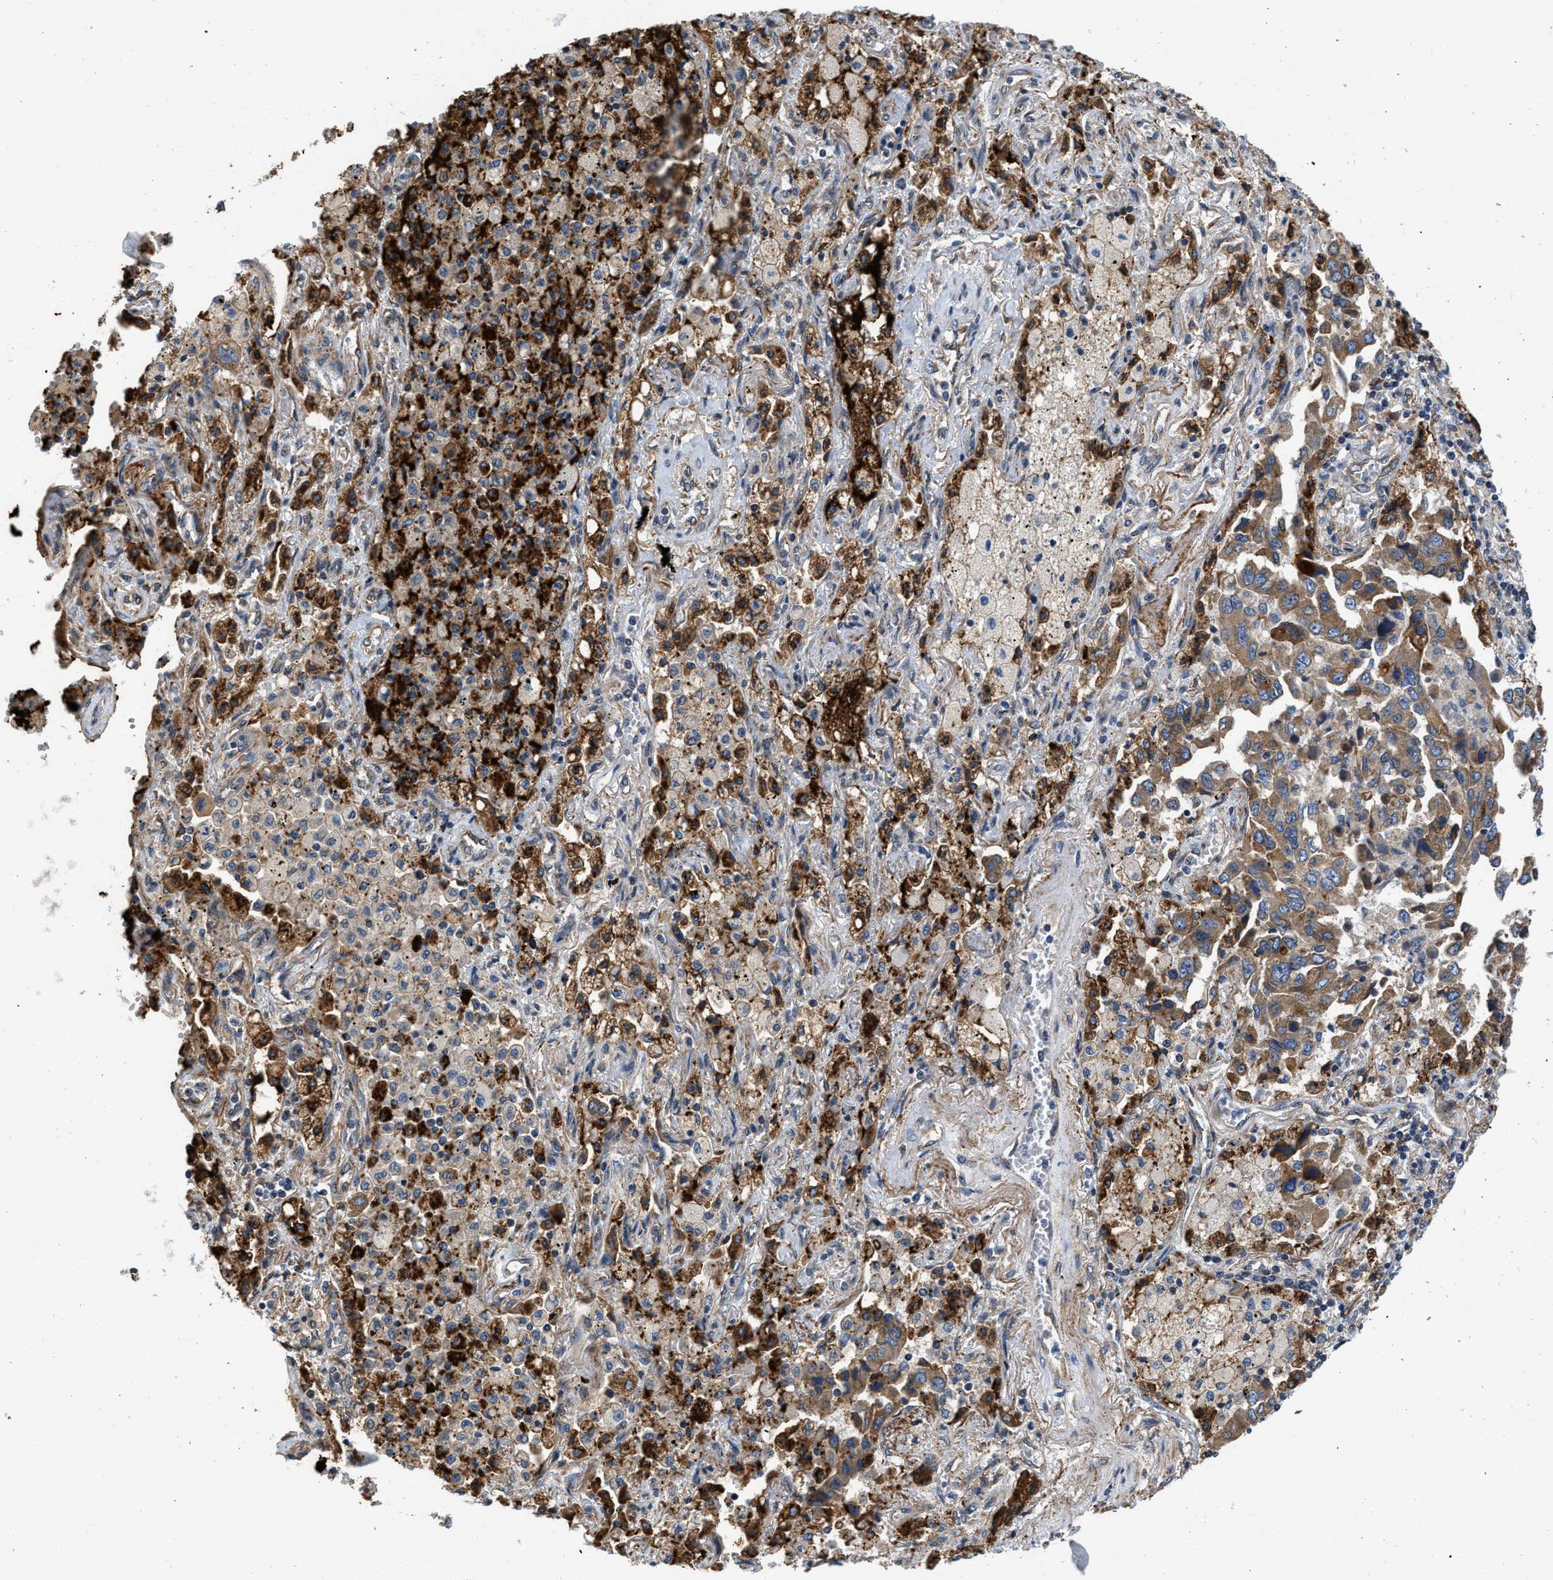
{"staining": {"intensity": "moderate", "quantity": ">75%", "location": "cytoplasmic/membranous"}, "tissue": "lung cancer", "cell_type": "Tumor cells", "image_type": "cancer", "snomed": [{"axis": "morphology", "description": "Adenocarcinoma, NOS"}, {"axis": "topography", "description": "Lung"}], "caption": "Immunohistochemistry (DAB) staining of human adenocarcinoma (lung) shows moderate cytoplasmic/membranous protein expression in about >75% of tumor cells.", "gene": "ARL6IP5", "patient": {"sex": "female", "age": 65}}